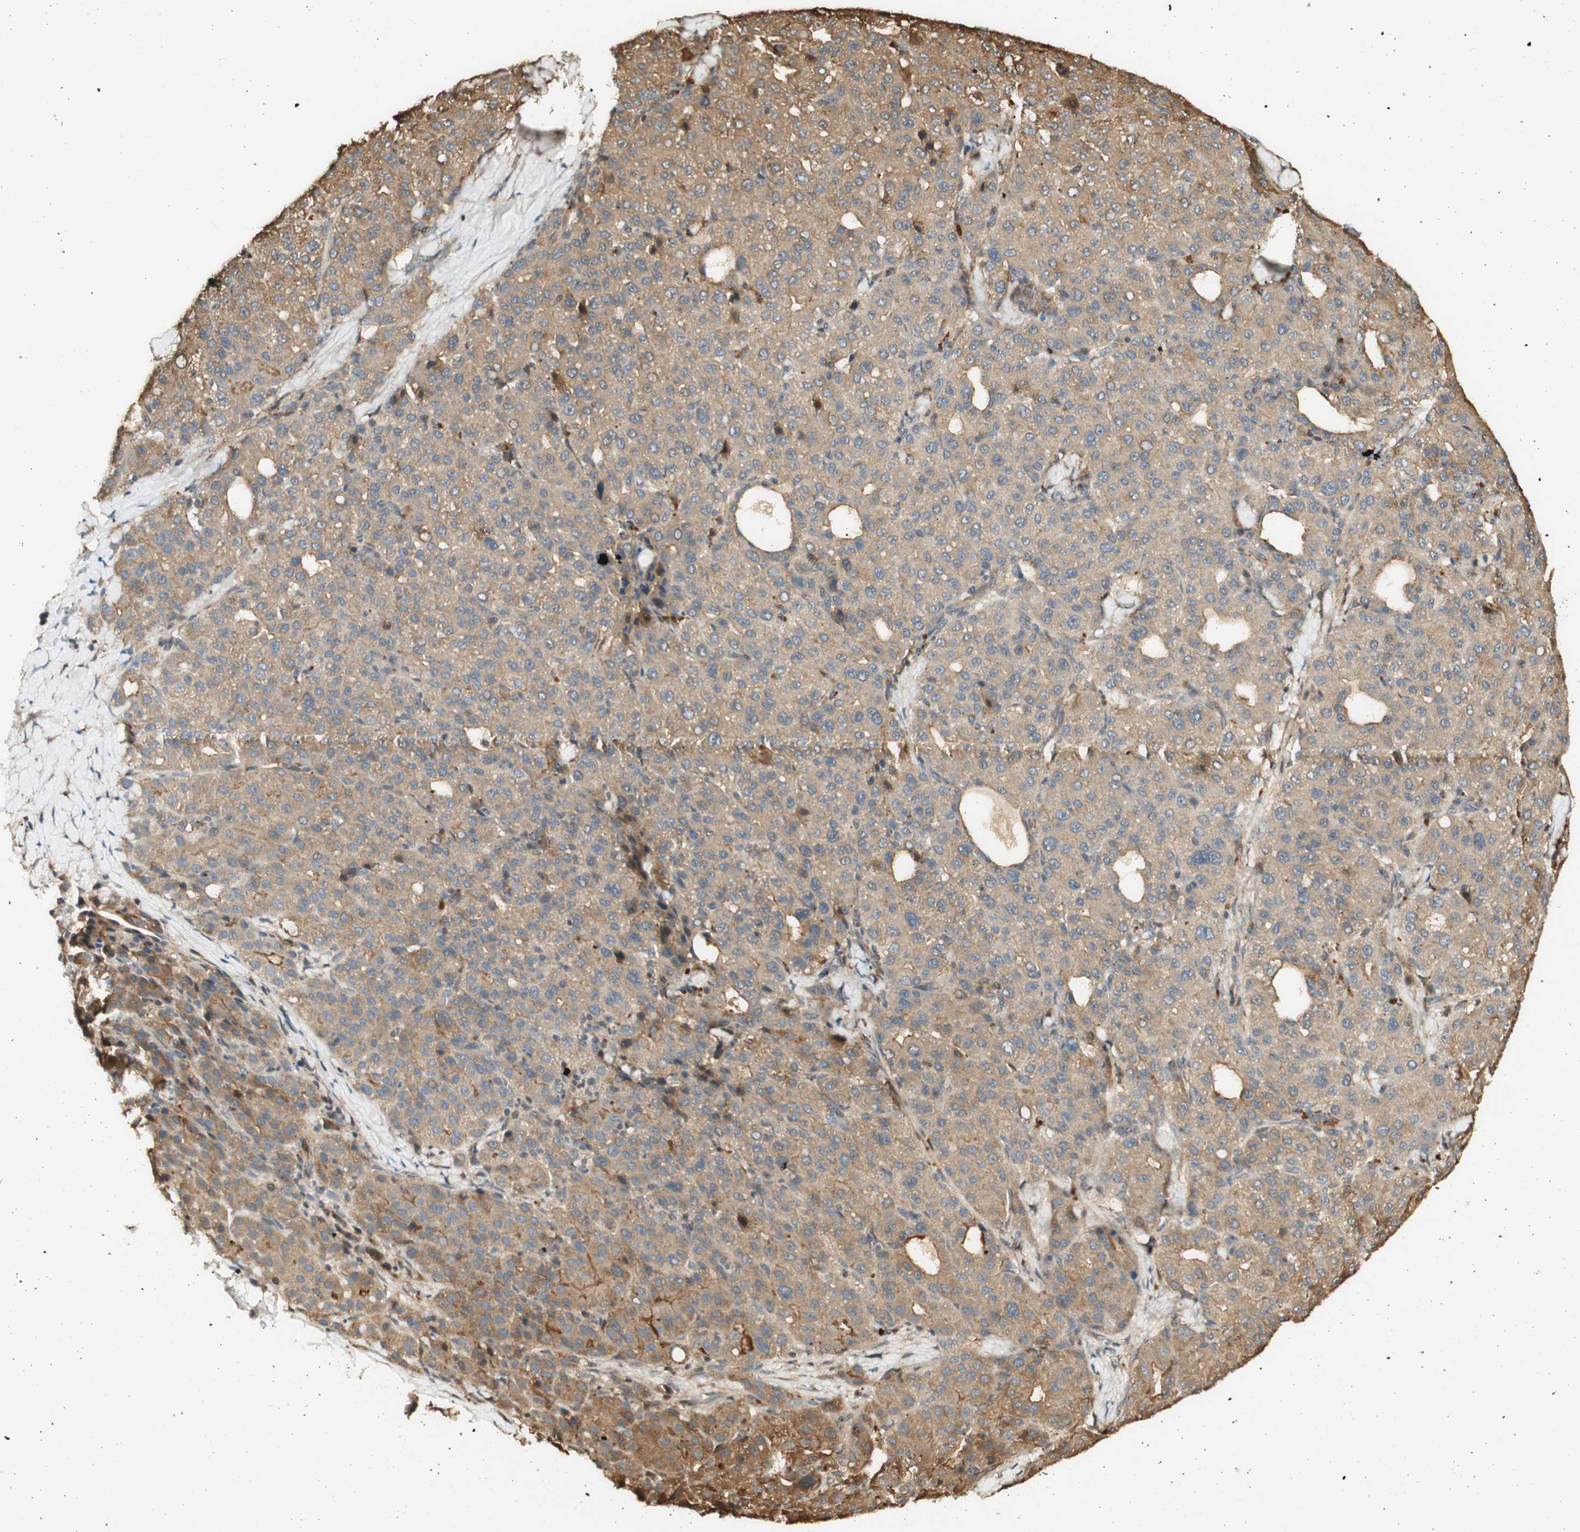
{"staining": {"intensity": "moderate", "quantity": ">75%", "location": "cytoplasmic/membranous"}, "tissue": "liver cancer", "cell_type": "Tumor cells", "image_type": "cancer", "snomed": [{"axis": "morphology", "description": "Carcinoma, Hepatocellular, NOS"}, {"axis": "topography", "description": "Liver"}], "caption": "Human hepatocellular carcinoma (liver) stained for a protein (brown) reveals moderate cytoplasmic/membranous positive staining in about >75% of tumor cells.", "gene": "AGER", "patient": {"sex": "male", "age": 65}}